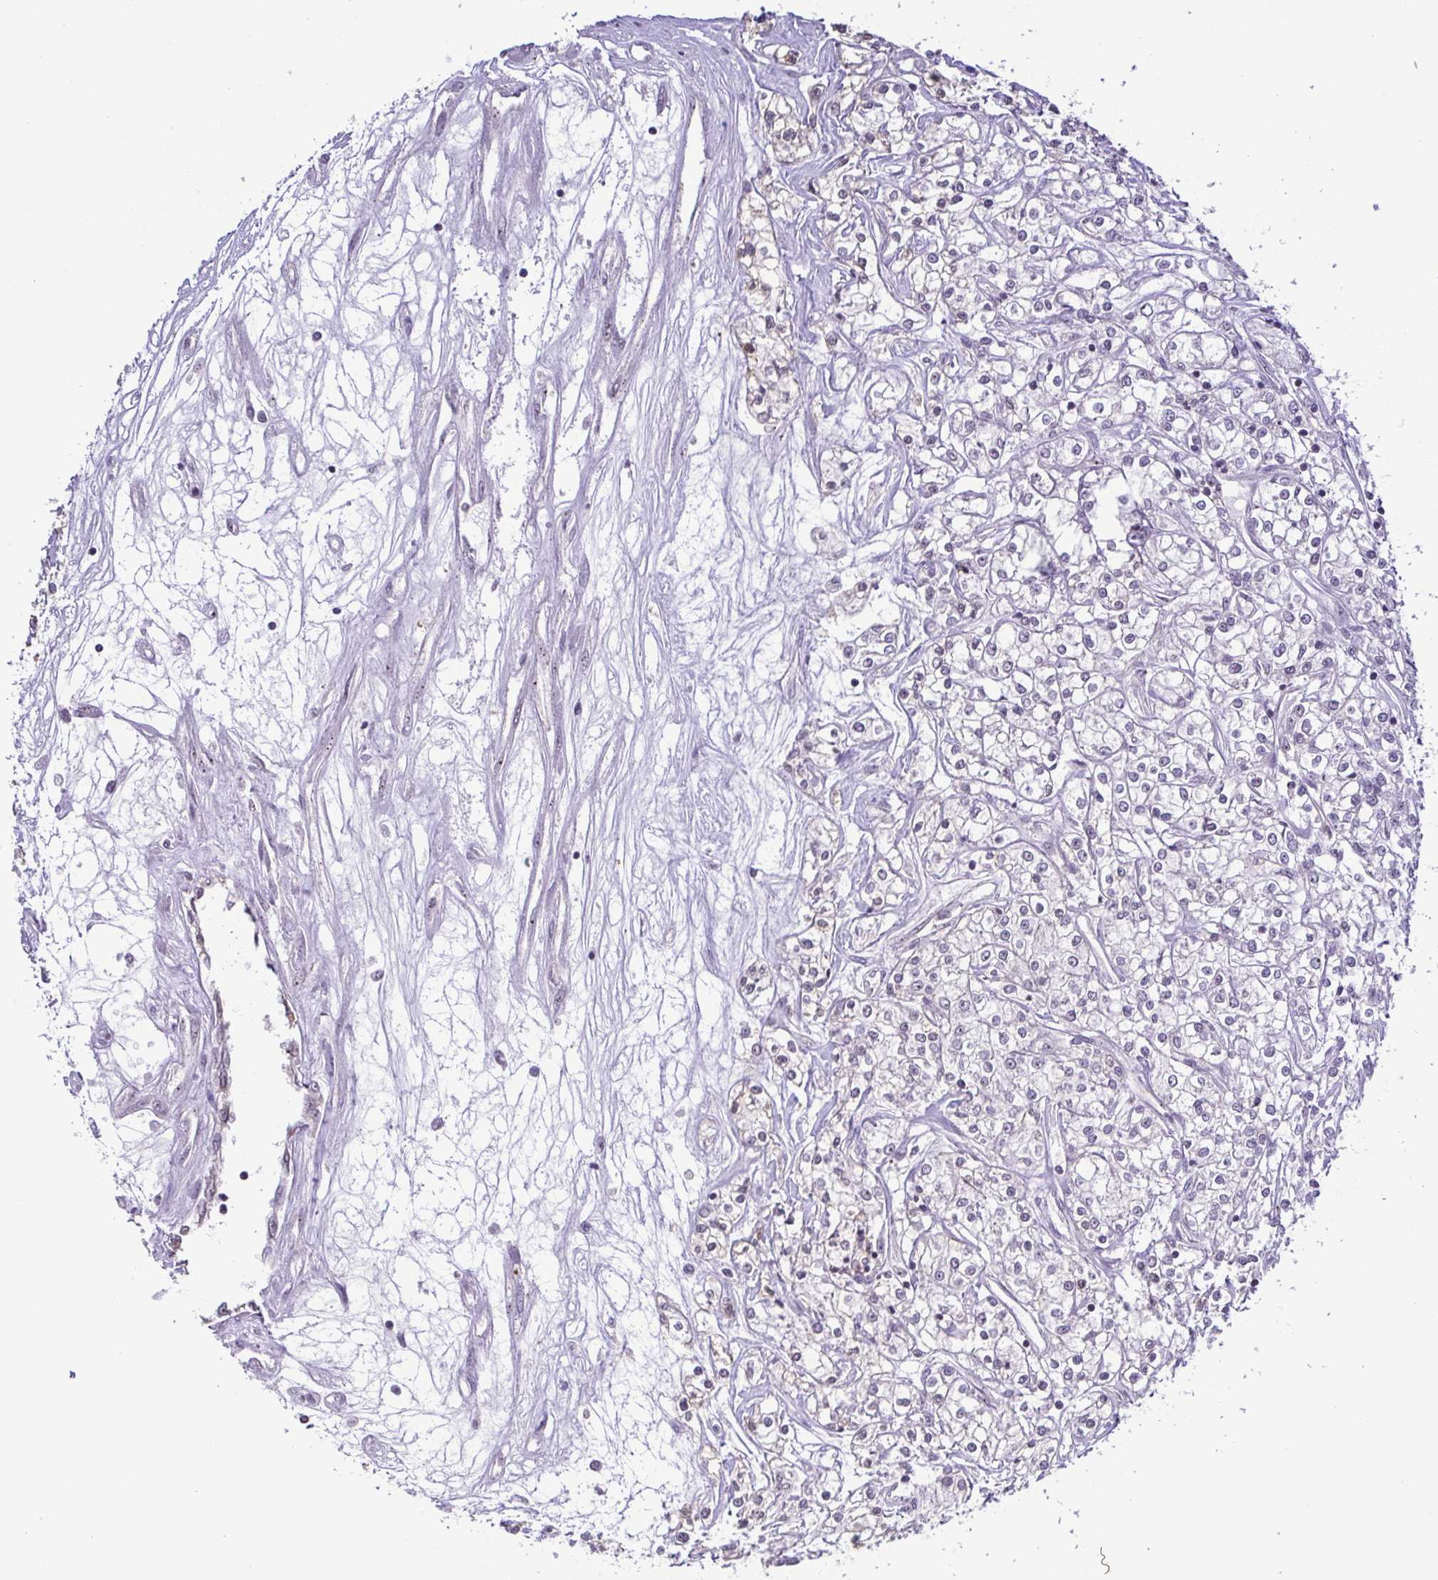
{"staining": {"intensity": "negative", "quantity": "none", "location": "none"}, "tissue": "renal cancer", "cell_type": "Tumor cells", "image_type": "cancer", "snomed": [{"axis": "morphology", "description": "Adenocarcinoma, NOS"}, {"axis": "topography", "description": "Kidney"}], "caption": "Renal adenocarcinoma stained for a protein using immunohistochemistry reveals no positivity tumor cells.", "gene": "RSL24D1", "patient": {"sex": "female", "age": 59}}